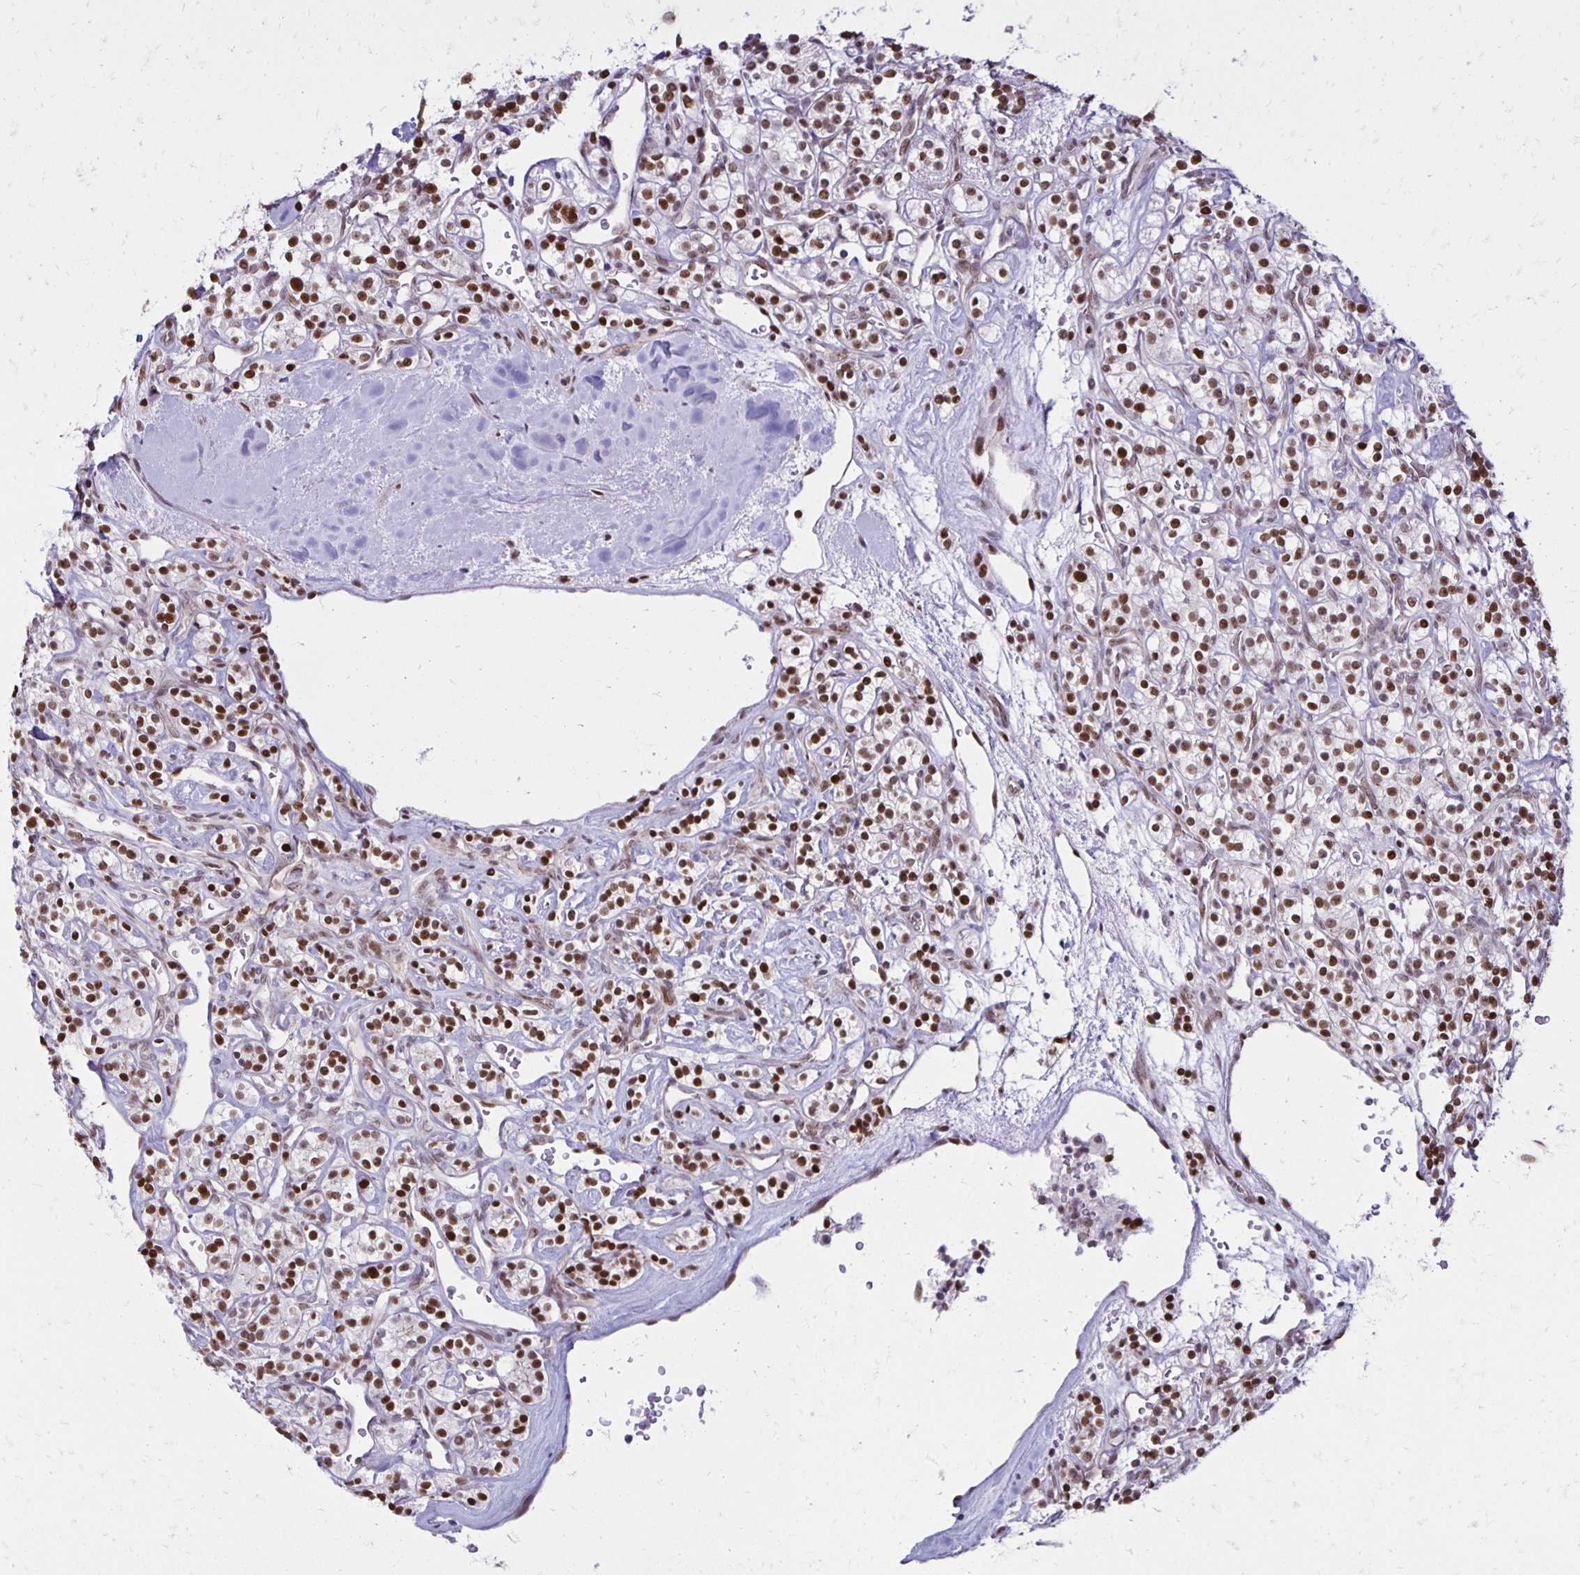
{"staining": {"intensity": "moderate", "quantity": ">75%", "location": "nuclear"}, "tissue": "renal cancer", "cell_type": "Tumor cells", "image_type": "cancer", "snomed": [{"axis": "morphology", "description": "Adenocarcinoma, NOS"}, {"axis": "topography", "description": "Kidney"}], "caption": "Adenocarcinoma (renal) stained with a brown dye shows moderate nuclear positive expression in about >75% of tumor cells.", "gene": "DDB2", "patient": {"sex": "male", "age": 77}}